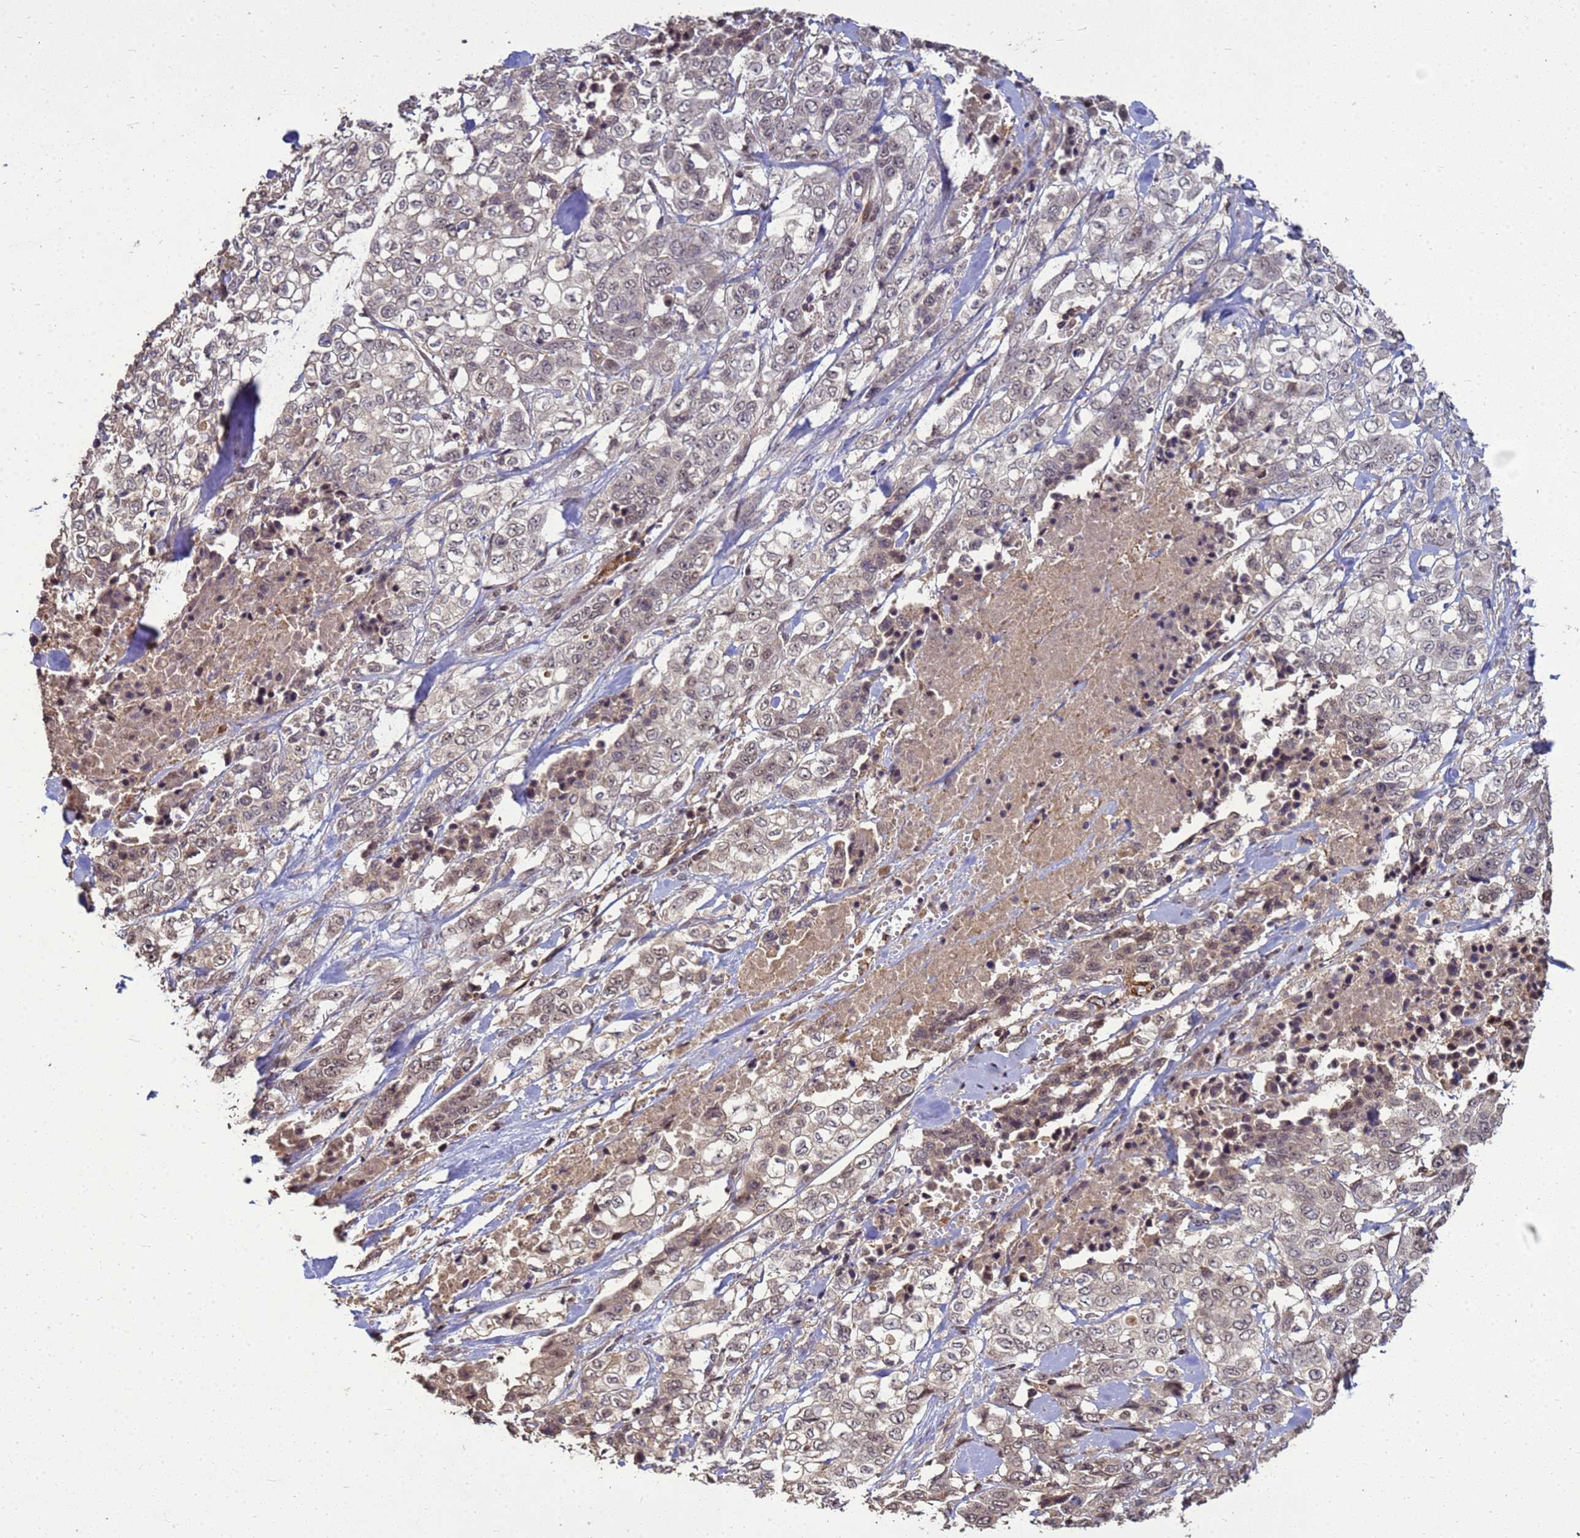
{"staining": {"intensity": "weak", "quantity": "<25%", "location": "nuclear"}, "tissue": "stomach cancer", "cell_type": "Tumor cells", "image_type": "cancer", "snomed": [{"axis": "morphology", "description": "Adenocarcinoma, NOS"}, {"axis": "topography", "description": "Stomach, upper"}], "caption": "Human stomach cancer (adenocarcinoma) stained for a protein using immunohistochemistry (IHC) exhibits no staining in tumor cells.", "gene": "CRBN", "patient": {"sex": "male", "age": 62}}